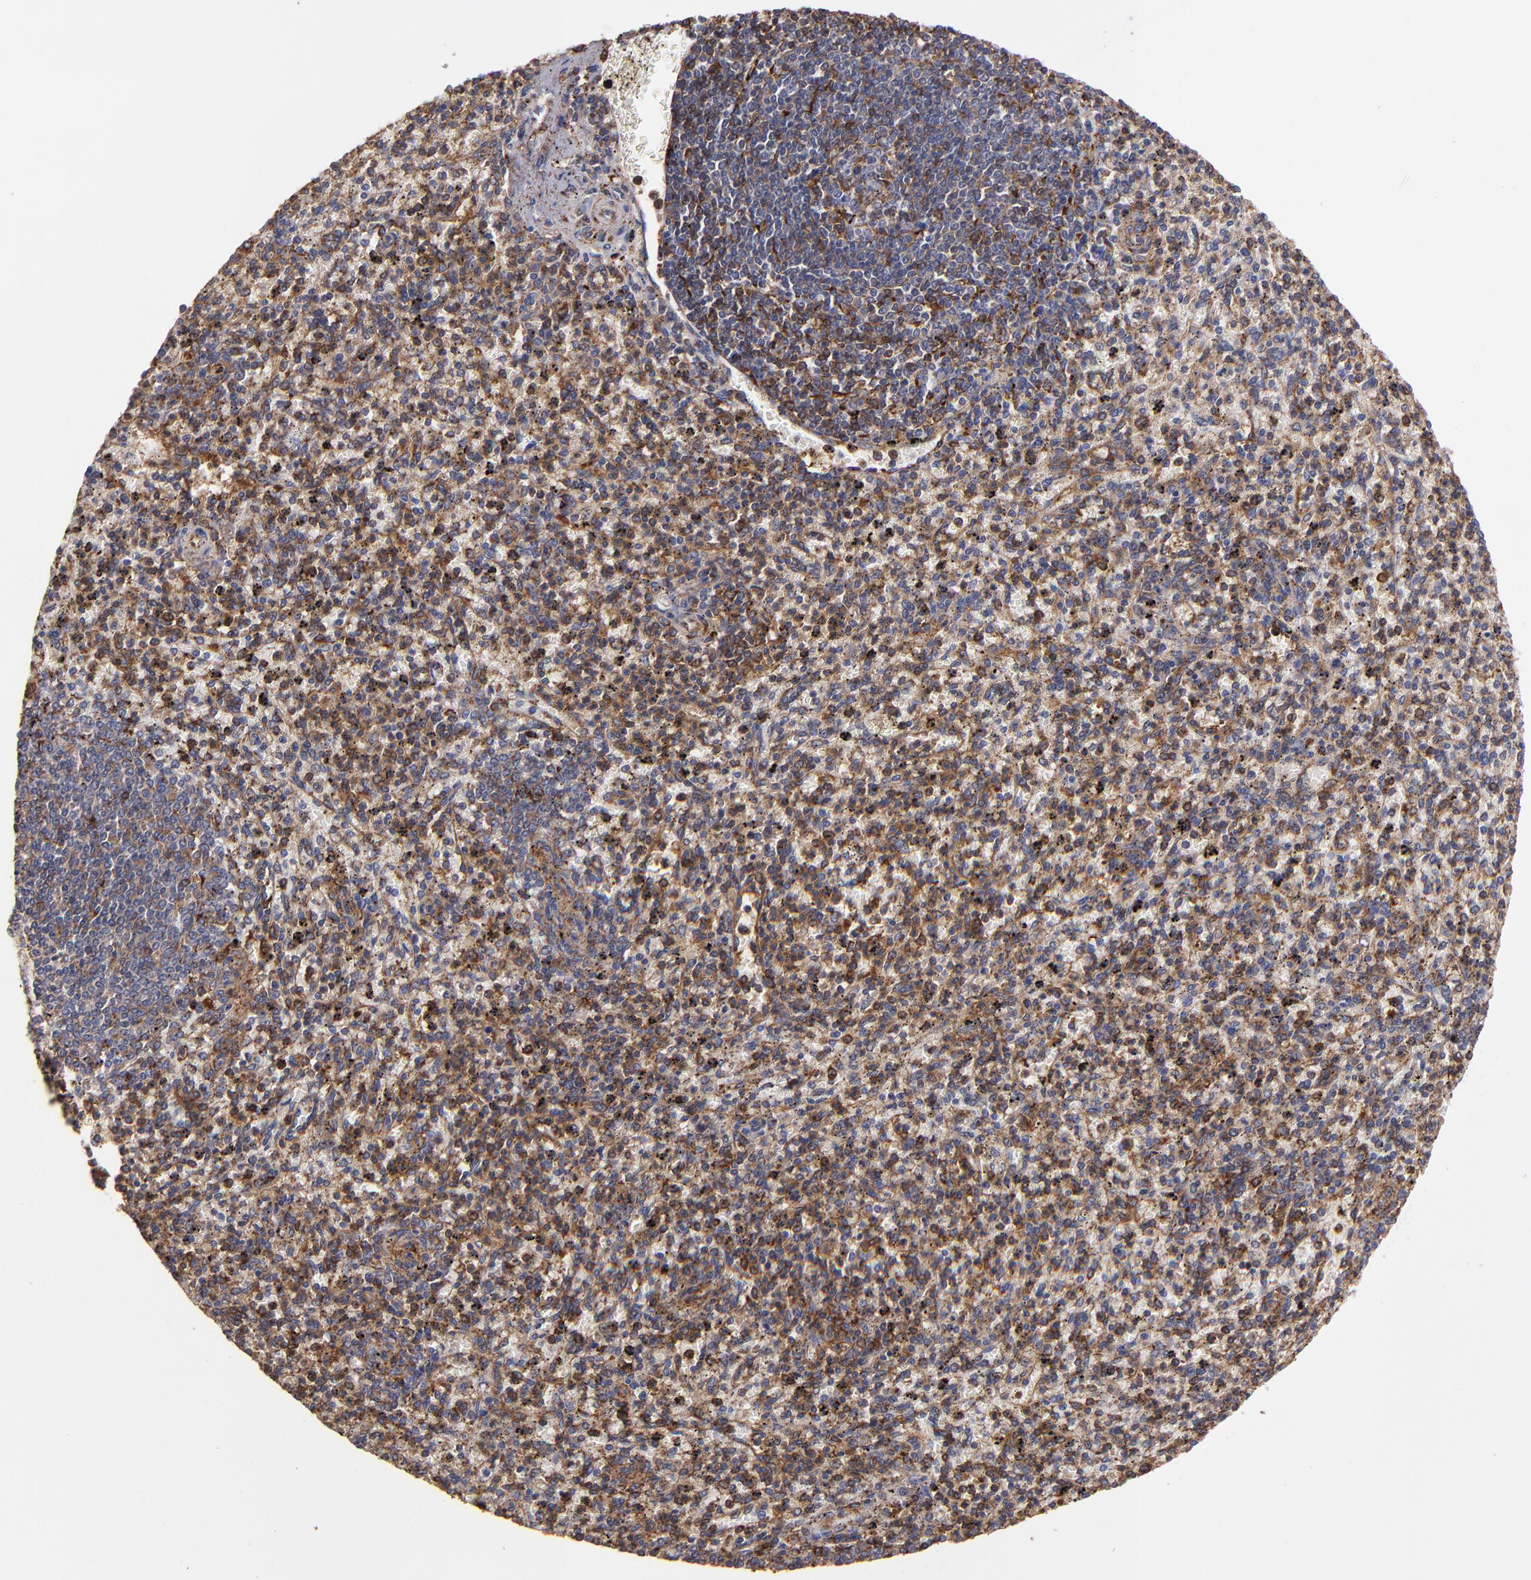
{"staining": {"intensity": "moderate", "quantity": "25%-75%", "location": "cytoplasmic/membranous"}, "tissue": "spleen", "cell_type": "Cells in red pulp", "image_type": "normal", "snomed": [{"axis": "morphology", "description": "Normal tissue, NOS"}, {"axis": "topography", "description": "Spleen"}], "caption": "DAB immunohistochemical staining of benign human spleen displays moderate cytoplasmic/membranous protein staining in about 25%-75% of cells in red pulp.", "gene": "MVP", "patient": {"sex": "male", "age": 72}}